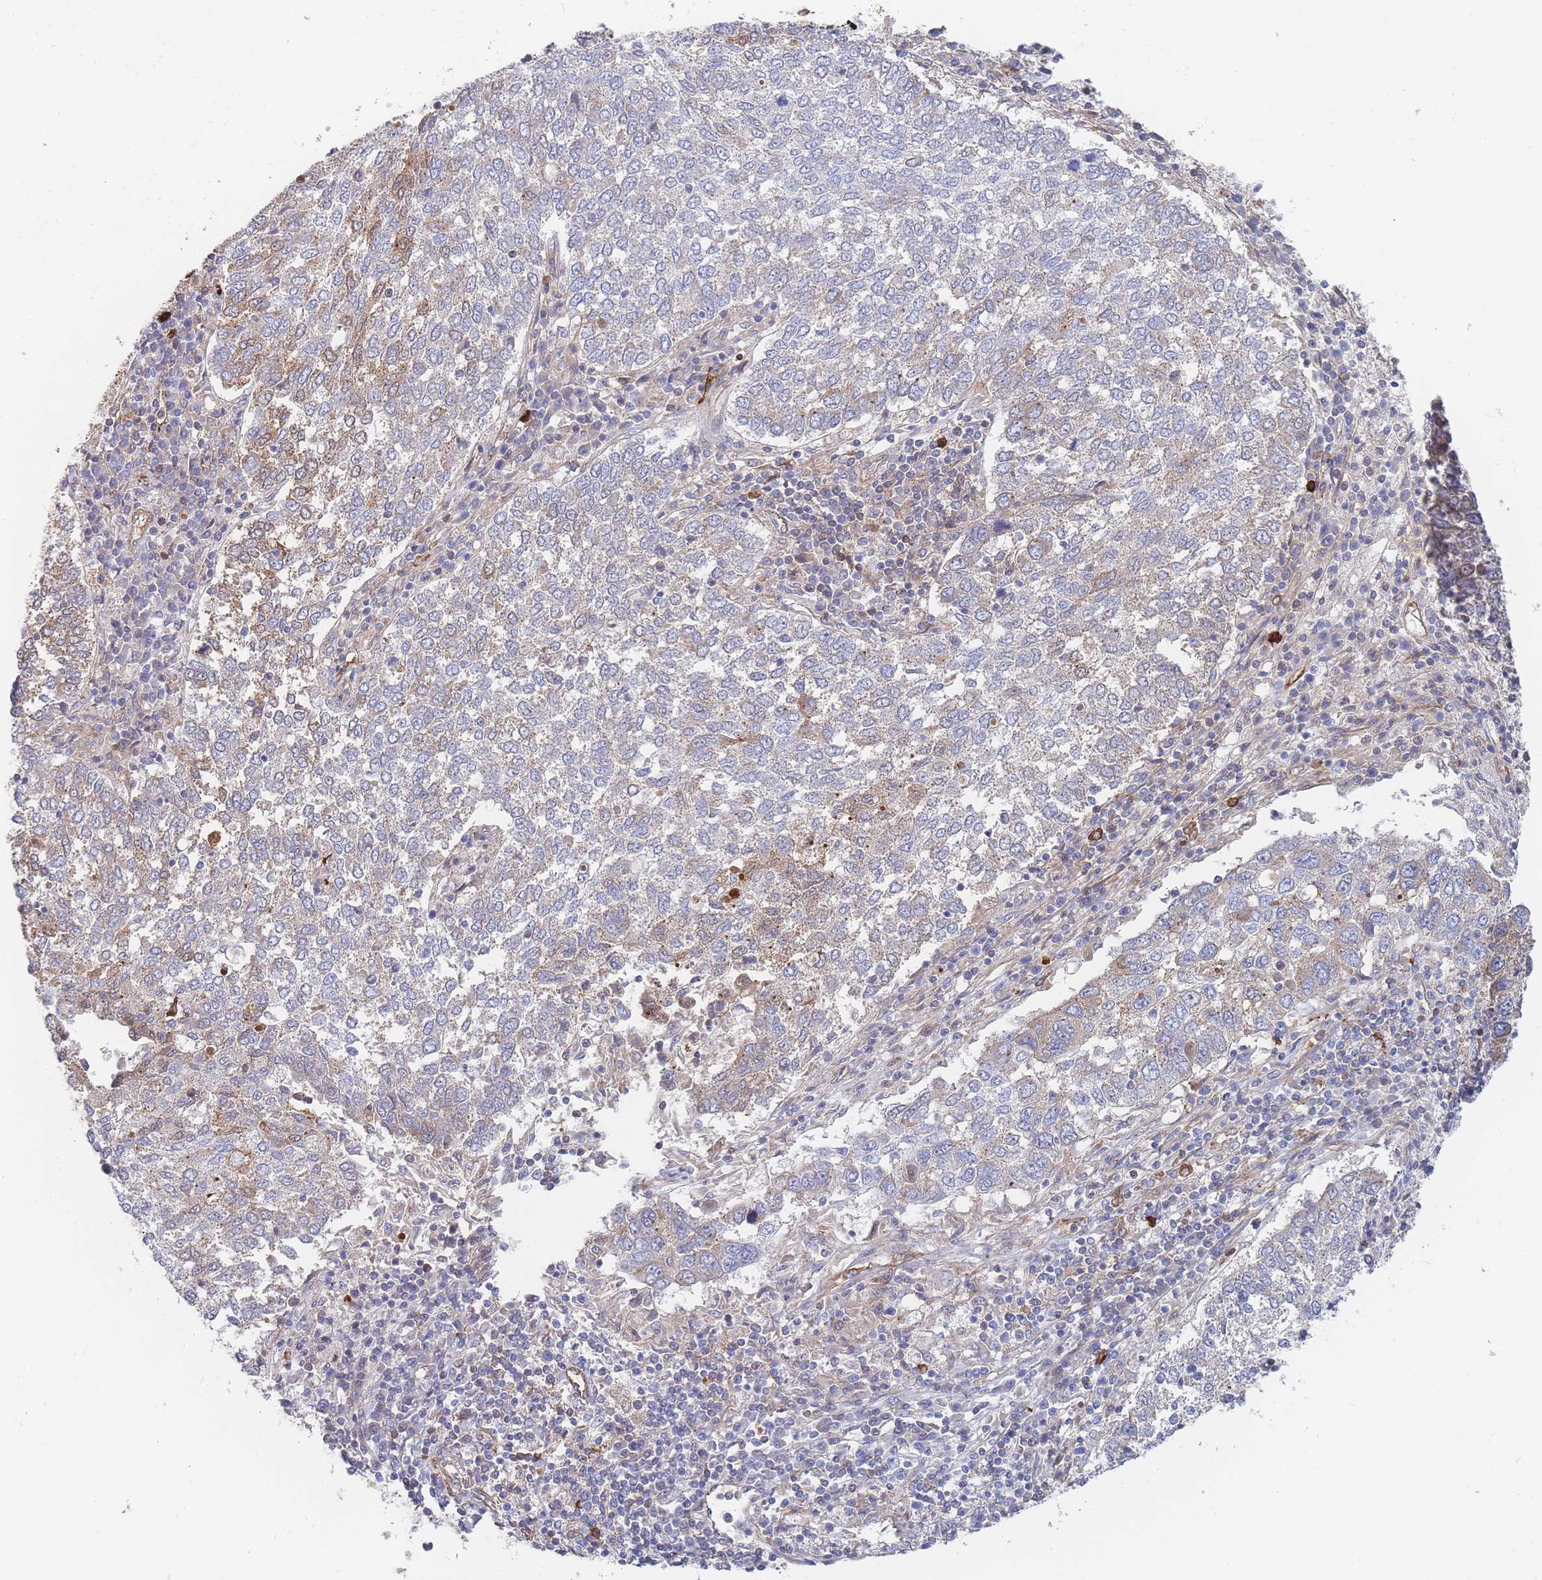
{"staining": {"intensity": "weak", "quantity": "<25%", "location": "cytoplasmic/membranous"}, "tissue": "lung cancer", "cell_type": "Tumor cells", "image_type": "cancer", "snomed": [{"axis": "morphology", "description": "Squamous cell carcinoma, NOS"}, {"axis": "topography", "description": "Lung"}], "caption": "An immunohistochemistry (IHC) histopathology image of lung cancer (squamous cell carcinoma) is shown. There is no staining in tumor cells of lung cancer (squamous cell carcinoma).", "gene": "G6PC1", "patient": {"sex": "male", "age": 73}}